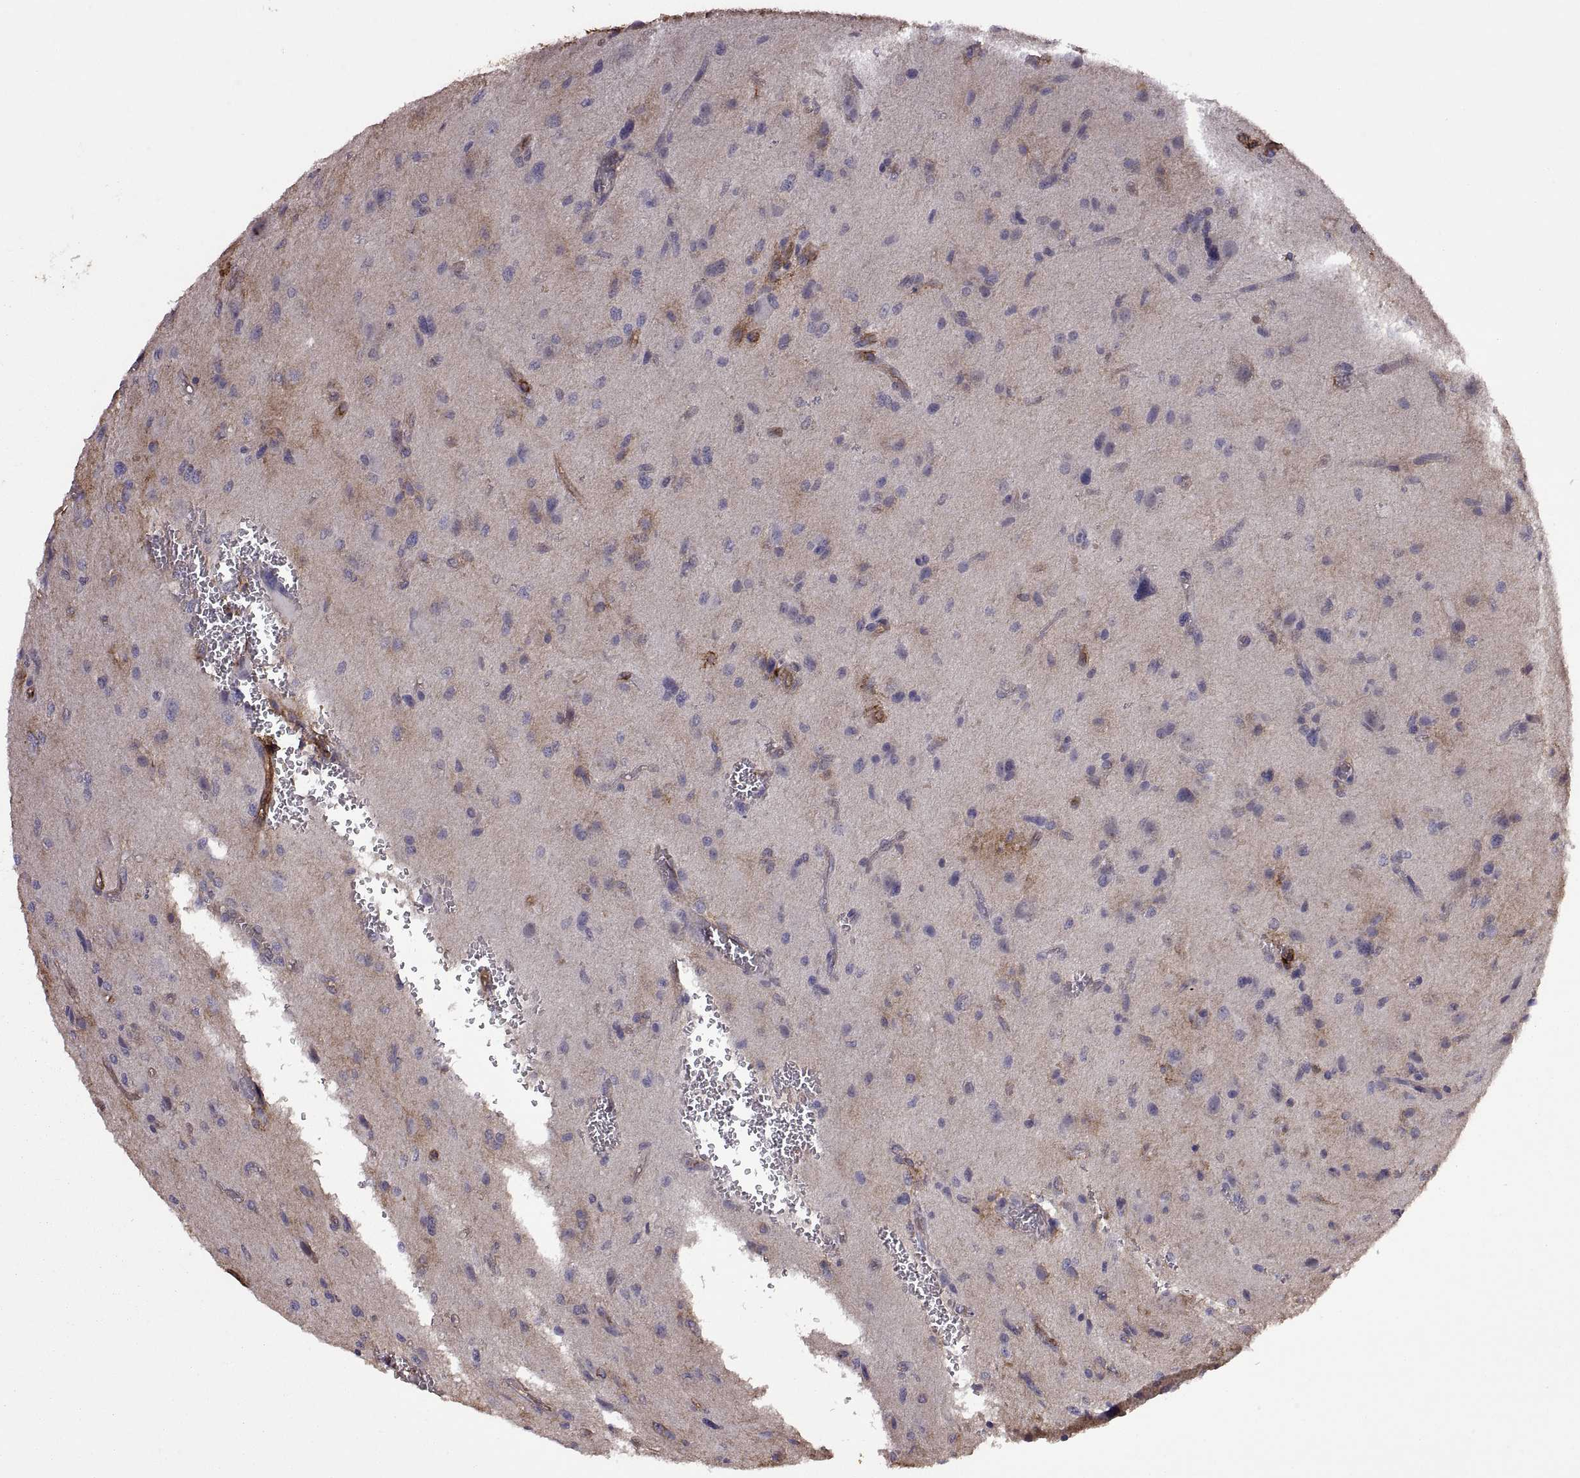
{"staining": {"intensity": "negative", "quantity": "none", "location": "none"}, "tissue": "glioma", "cell_type": "Tumor cells", "image_type": "cancer", "snomed": [{"axis": "morphology", "description": "Glioma, malignant, NOS"}, {"axis": "morphology", "description": "Glioma, malignant, High grade"}, {"axis": "topography", "description": "Brain"}], "caption": "There is no significant staining in tumor cells of glioma.", "gene": "S100A10", "patient": {"sex": "female", "age": 71}}